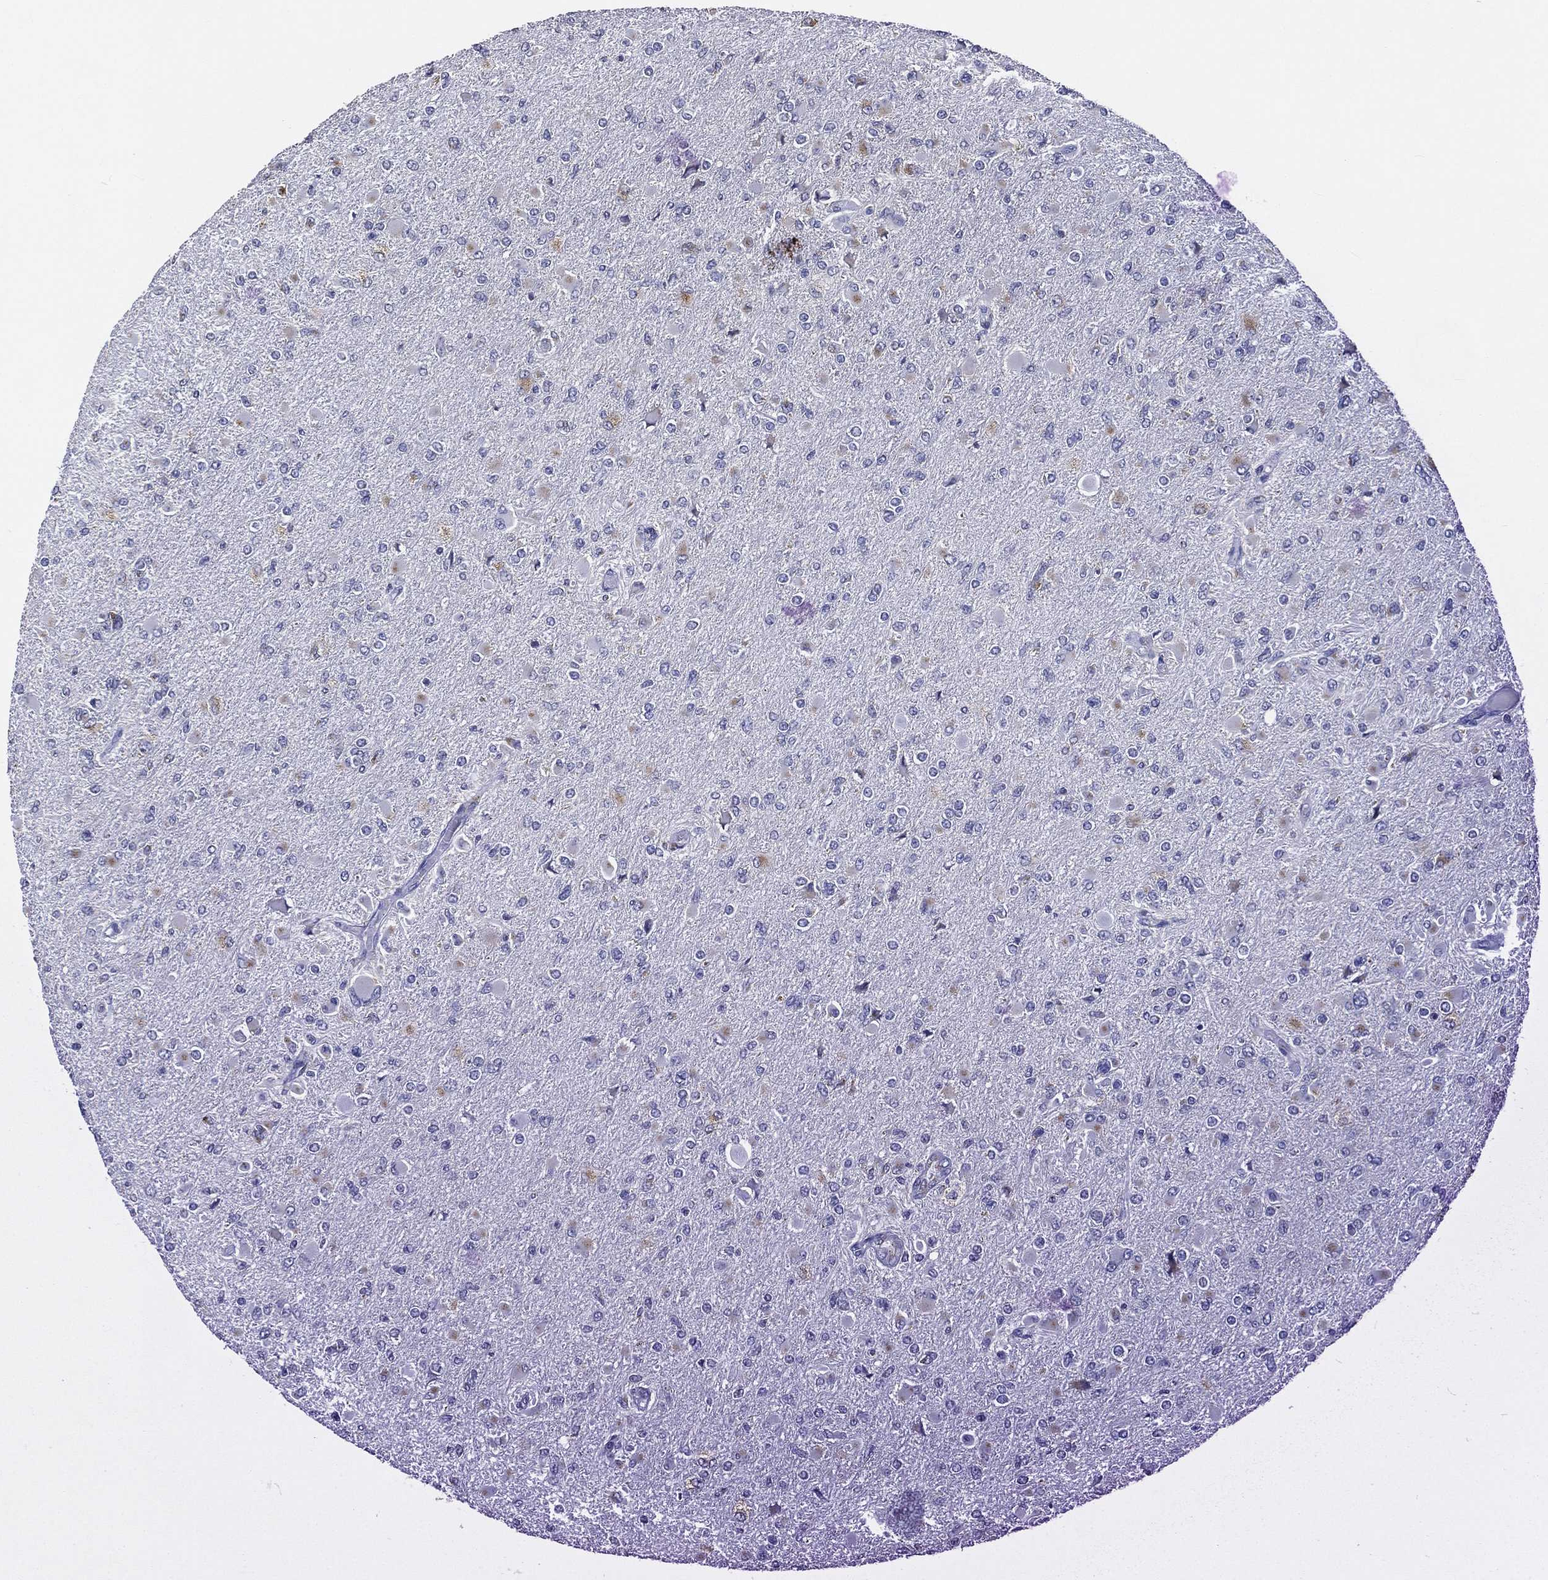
{"staining": {"intensity": "moderate", "quantity": "<25%", "location": "cytoplasmic/membranous"}, "tissue": "glioma", "cell_type": "Tumor cells", "image_type": "cancer", "snomed": [{"axis": "morphology", "description": "Glioma, malignant, High grade"}, {"axis": "topography", "description": "Cerebral cortex"}], "caption": "Approximately <25% of tumor cells in human malignant high-grade glioma exhibit moderate cytoplasmic/membranous protein positivity as visualized by brown immunohistochemical staining.", "gene": "TICAM1", "patient": {"sex": "female", "age": 36}}